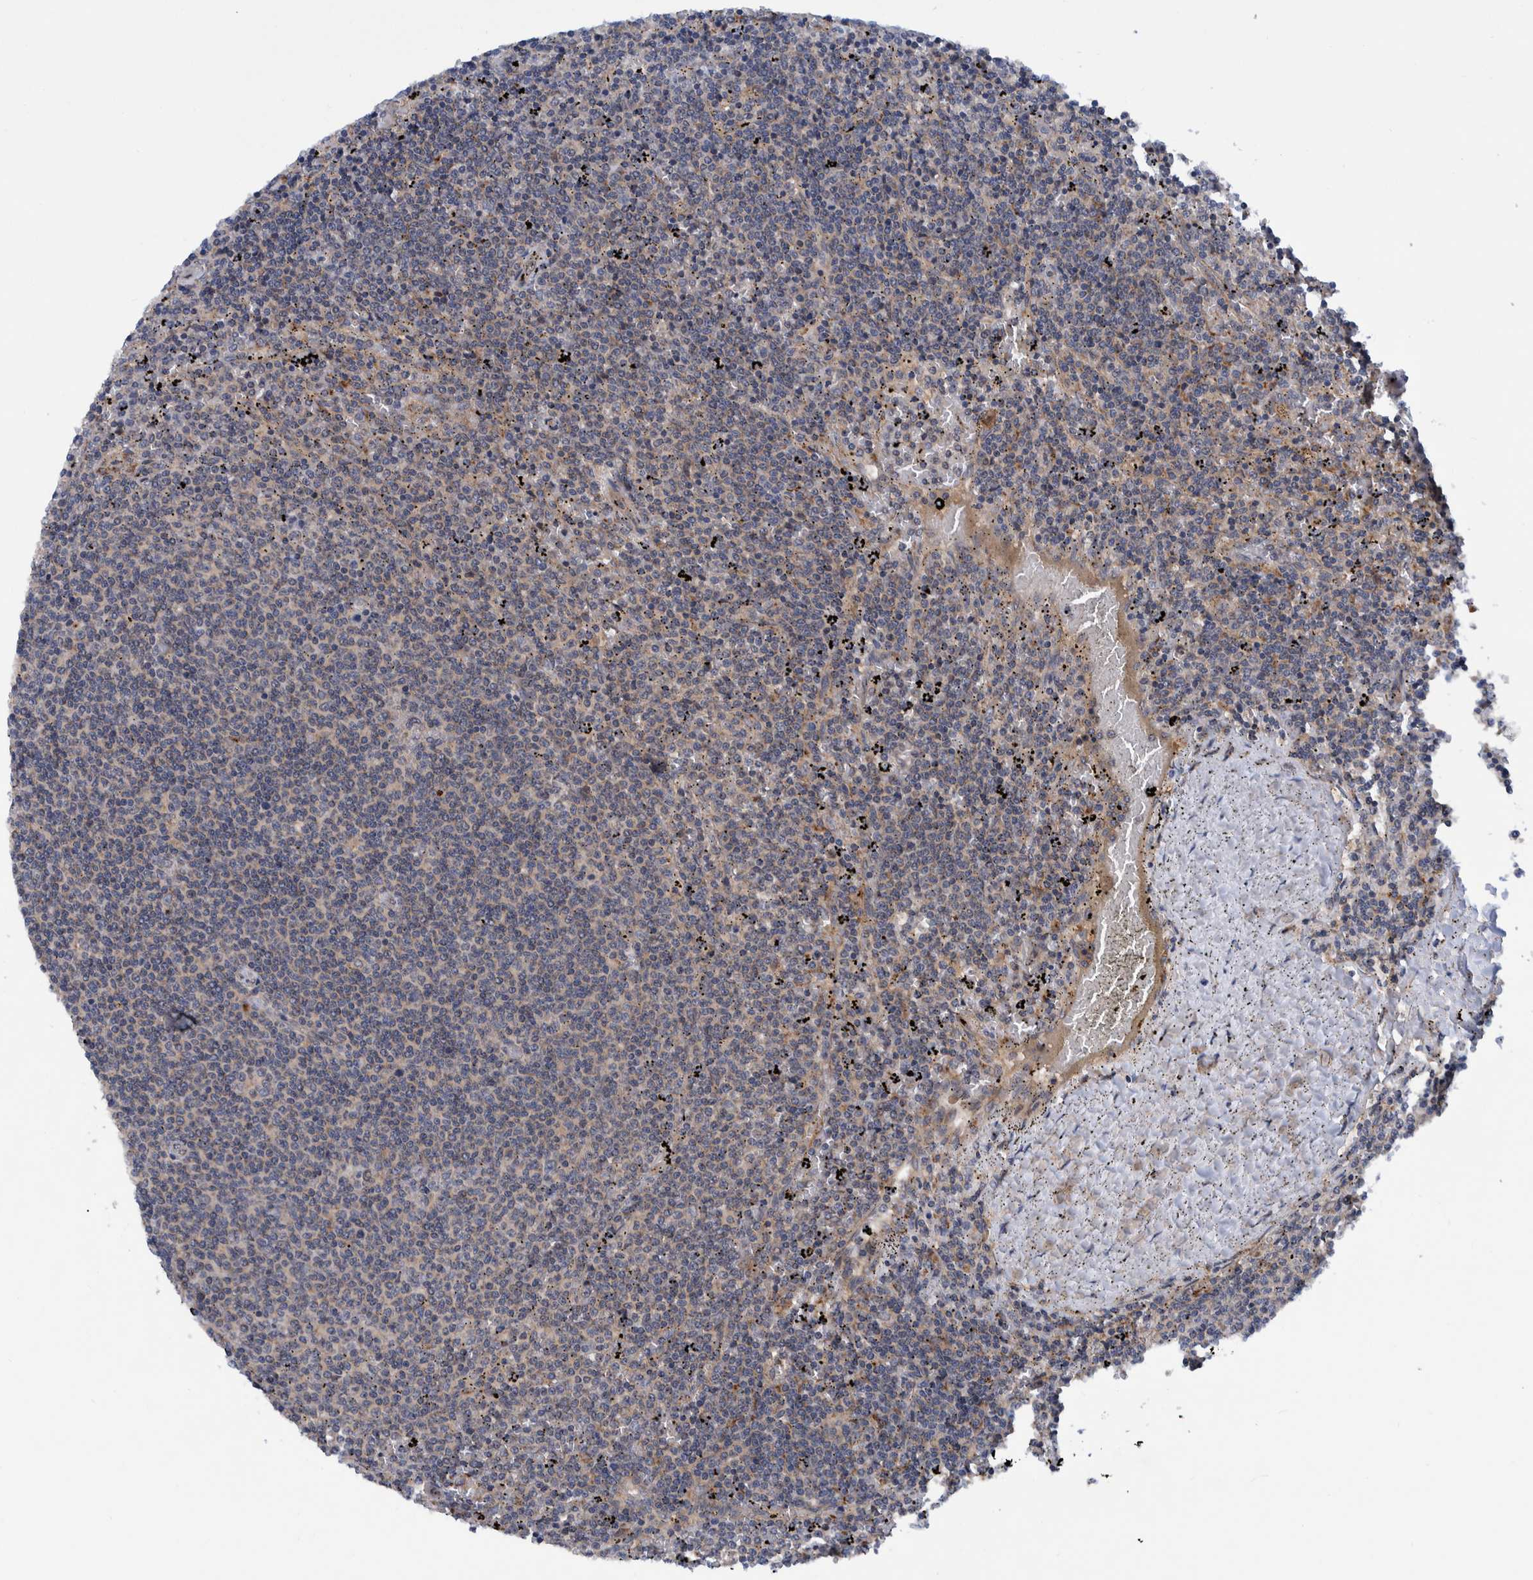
{"staining": {"intensity": "negative", "quantity": "none", "location": "none"}, "tissue": "lymphoma", "cell_type": "Tumor cells", "image_type": "cancer", "snomed": [{"axis": "morphology", "description": "Malignant lymphoma, non-Hodgkin's type, Low grade"}, {"axis": "topography", "description": "Spleen"}], "caption": "This is an immunohistochemistry photomicrograph of lymphoma. There is no expression in tumor cells.", "gene": "ITIH3", "patient": {"sex": "female", "age": 50}}